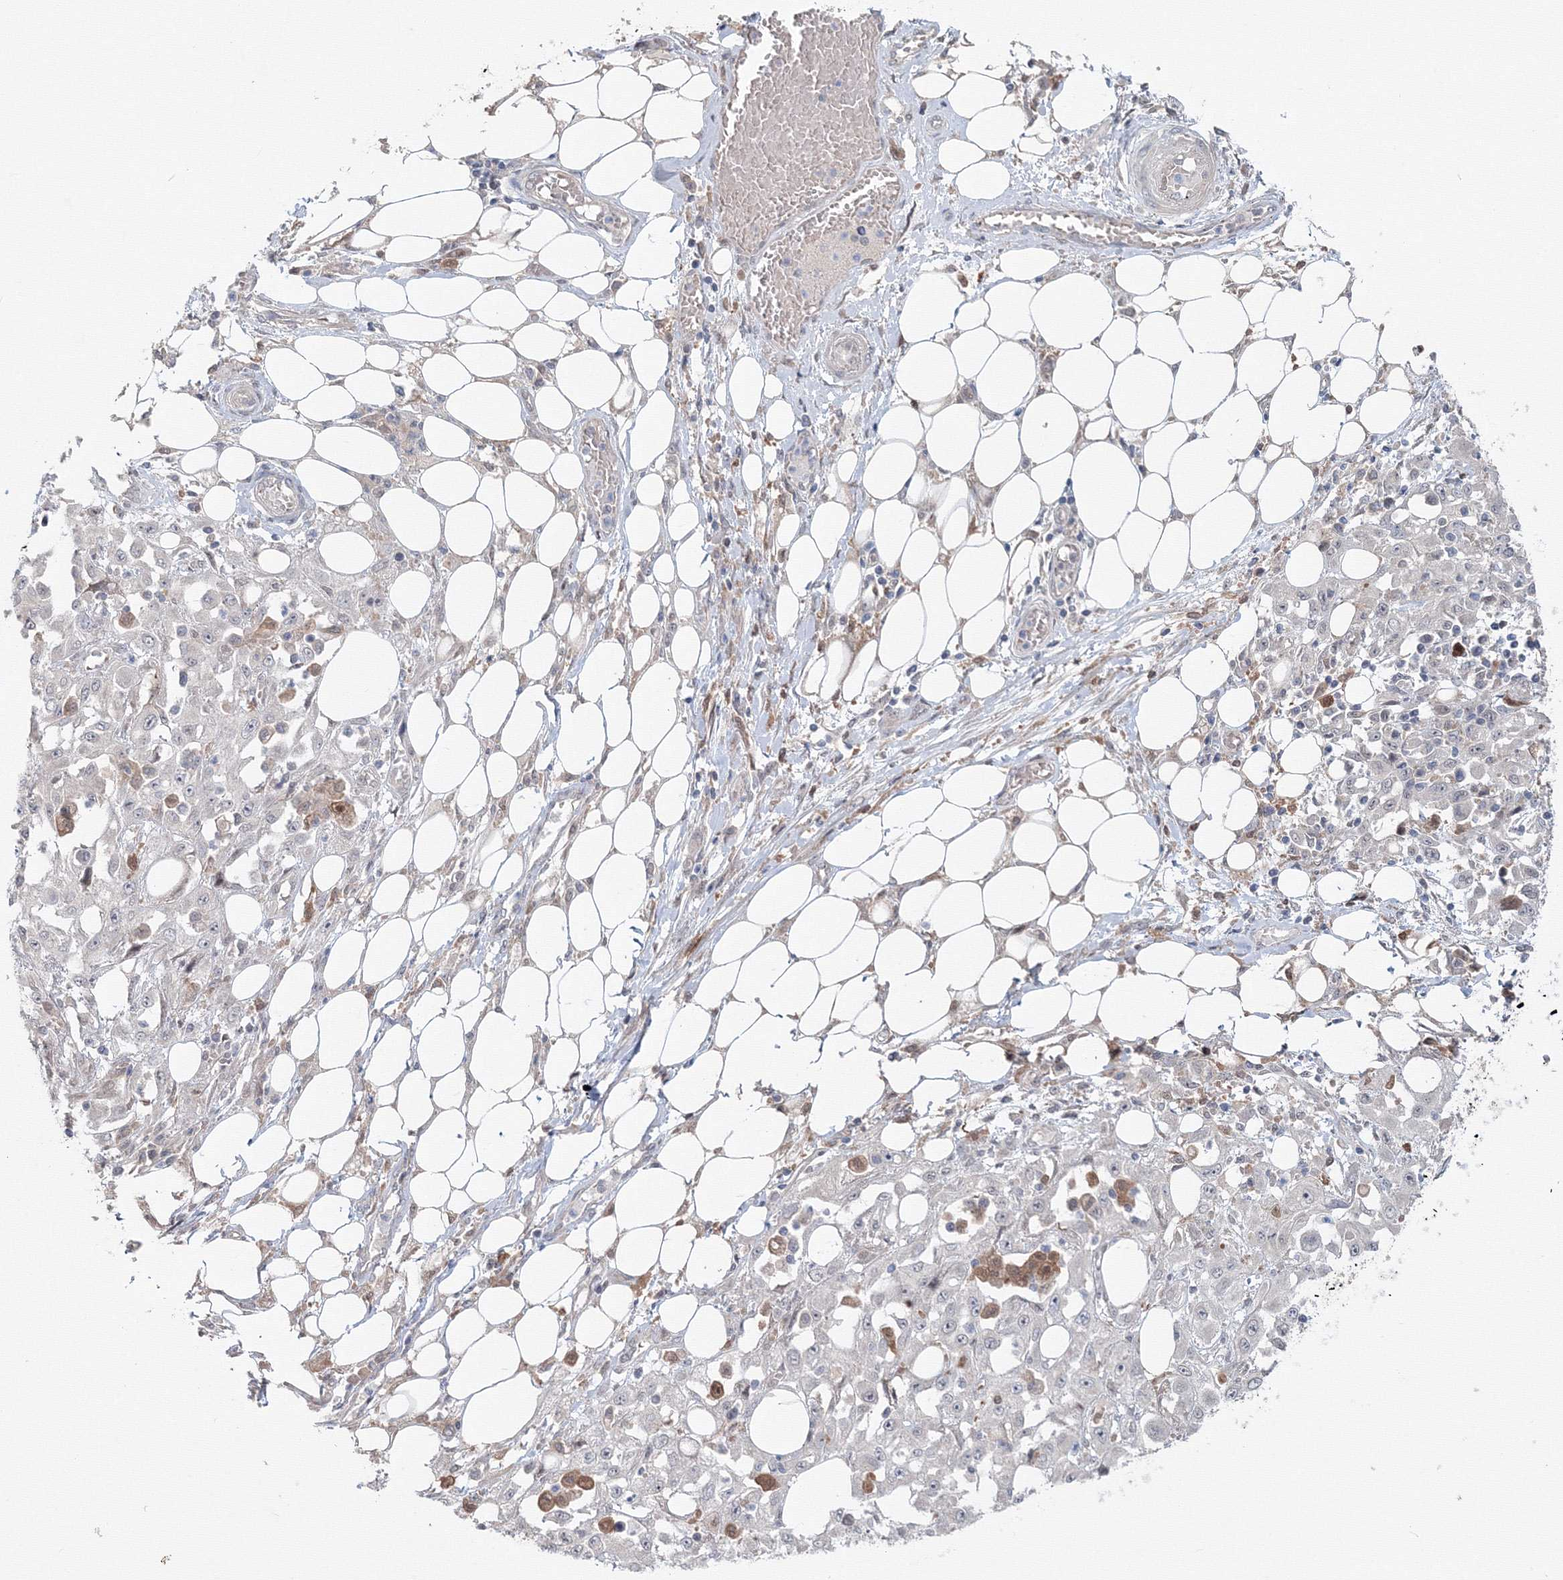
{"staining": {"intensity": "negative", "quantity": "none", "location": "none"}, "tissue": "skin cancer", "cell_type": "Tumor cells", "image_type": "cancer", "snomed": [{"axis": "morphology", "description": "Squamous cell carcinoma, NOS"}, {"axis": "morphology", "description": "Squamous cell carcinoma, metastatic, NOS"}, {"axis": "topography", "description": "Skin"}, {"axis": "topography", "description": "Lymph node"}], "caption": "Skin cancer (metastatic squamous cell carcinoma) stained for a protein using immunohistochemistry exhibits no positivity tumor cells.", "gene": "MKRN2", "patient": {"sex": "male", "age": 75}}